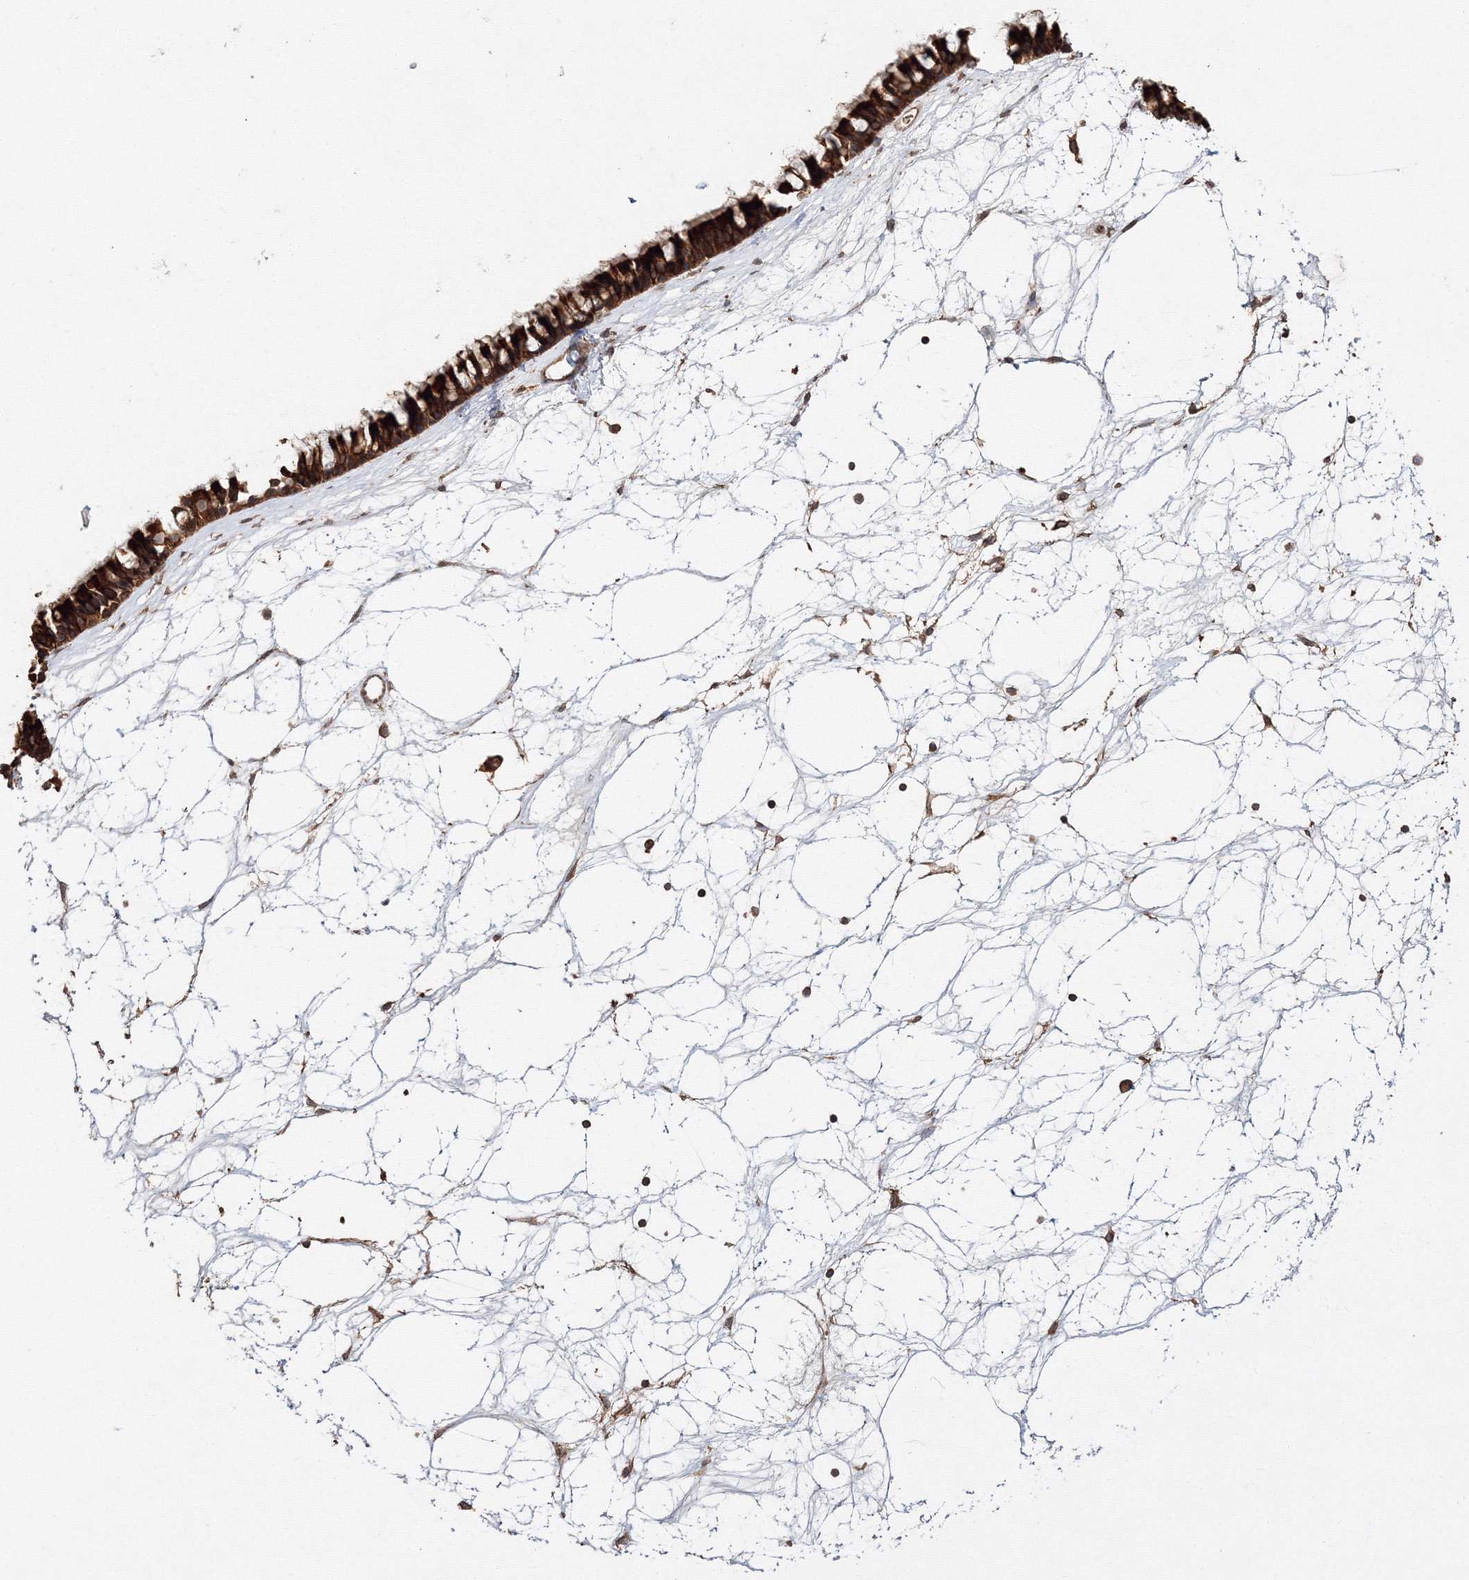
{"staining": {"intensity": "strong", "quantity": ">75%", "location": "cytoplasmic/membranous"}, "tissue": "nasopharynx", "cell_type": "Respiratory epithelial cells", "image_type": "normal", "snomed": [{"axis": "morphology", "description": "Normal tissue, NOS"}, {"axis": "topography", "description": "Nasopharynx"}], "caption": "Immunohistochemistry (IHC) image of benign nasopharynx: human nasopharynx stained using IHC reveals high levels of strong protein expression localized specifically in the cytoplasmic/membranous of respiratory epithelial cells, appearing as a cytoplasmic/membranous brown color.", "gene": "DDO", "patient": {"sex": "male", "age": 64}}